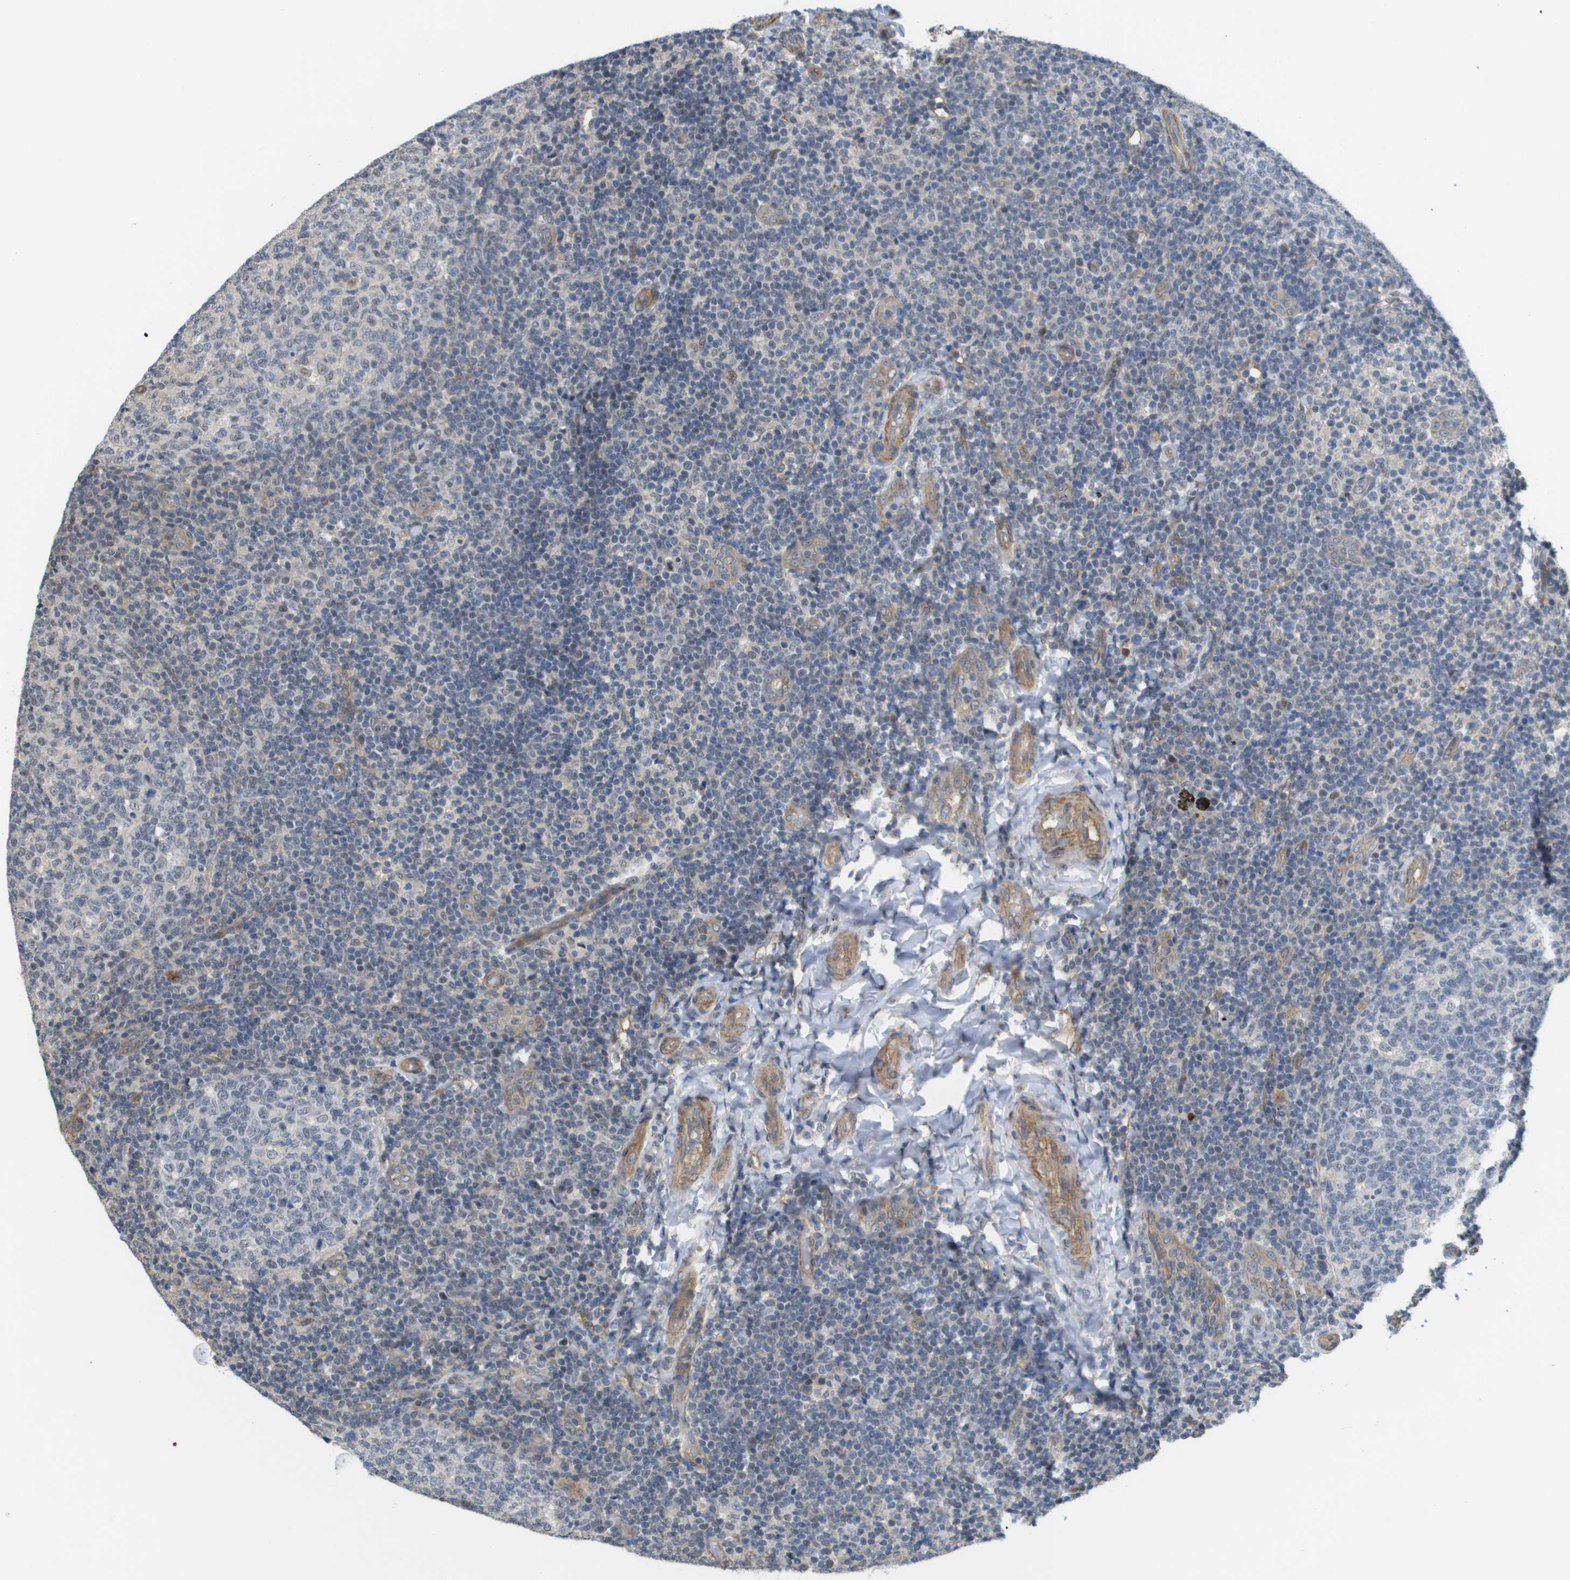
{"staining": {"intensity": "weak", "quantity": "<25%", "location": "nuclear"}, "tissue": "tonsil", "cell_type": "Germinal center cells", "image_type": "normal", "snomed": [{"axis": "morphology", "description": "Normal tissue, NOS"}, {"axis": "topography", "description": "Tonsil"}], "caption": "An immunohistochemistry photomicrograph of benign tonsil is shown. There is no staining in germinal center cells of tonsil.", "gene": "RNF112", "patient": {"sex": "female", "age": 19}}